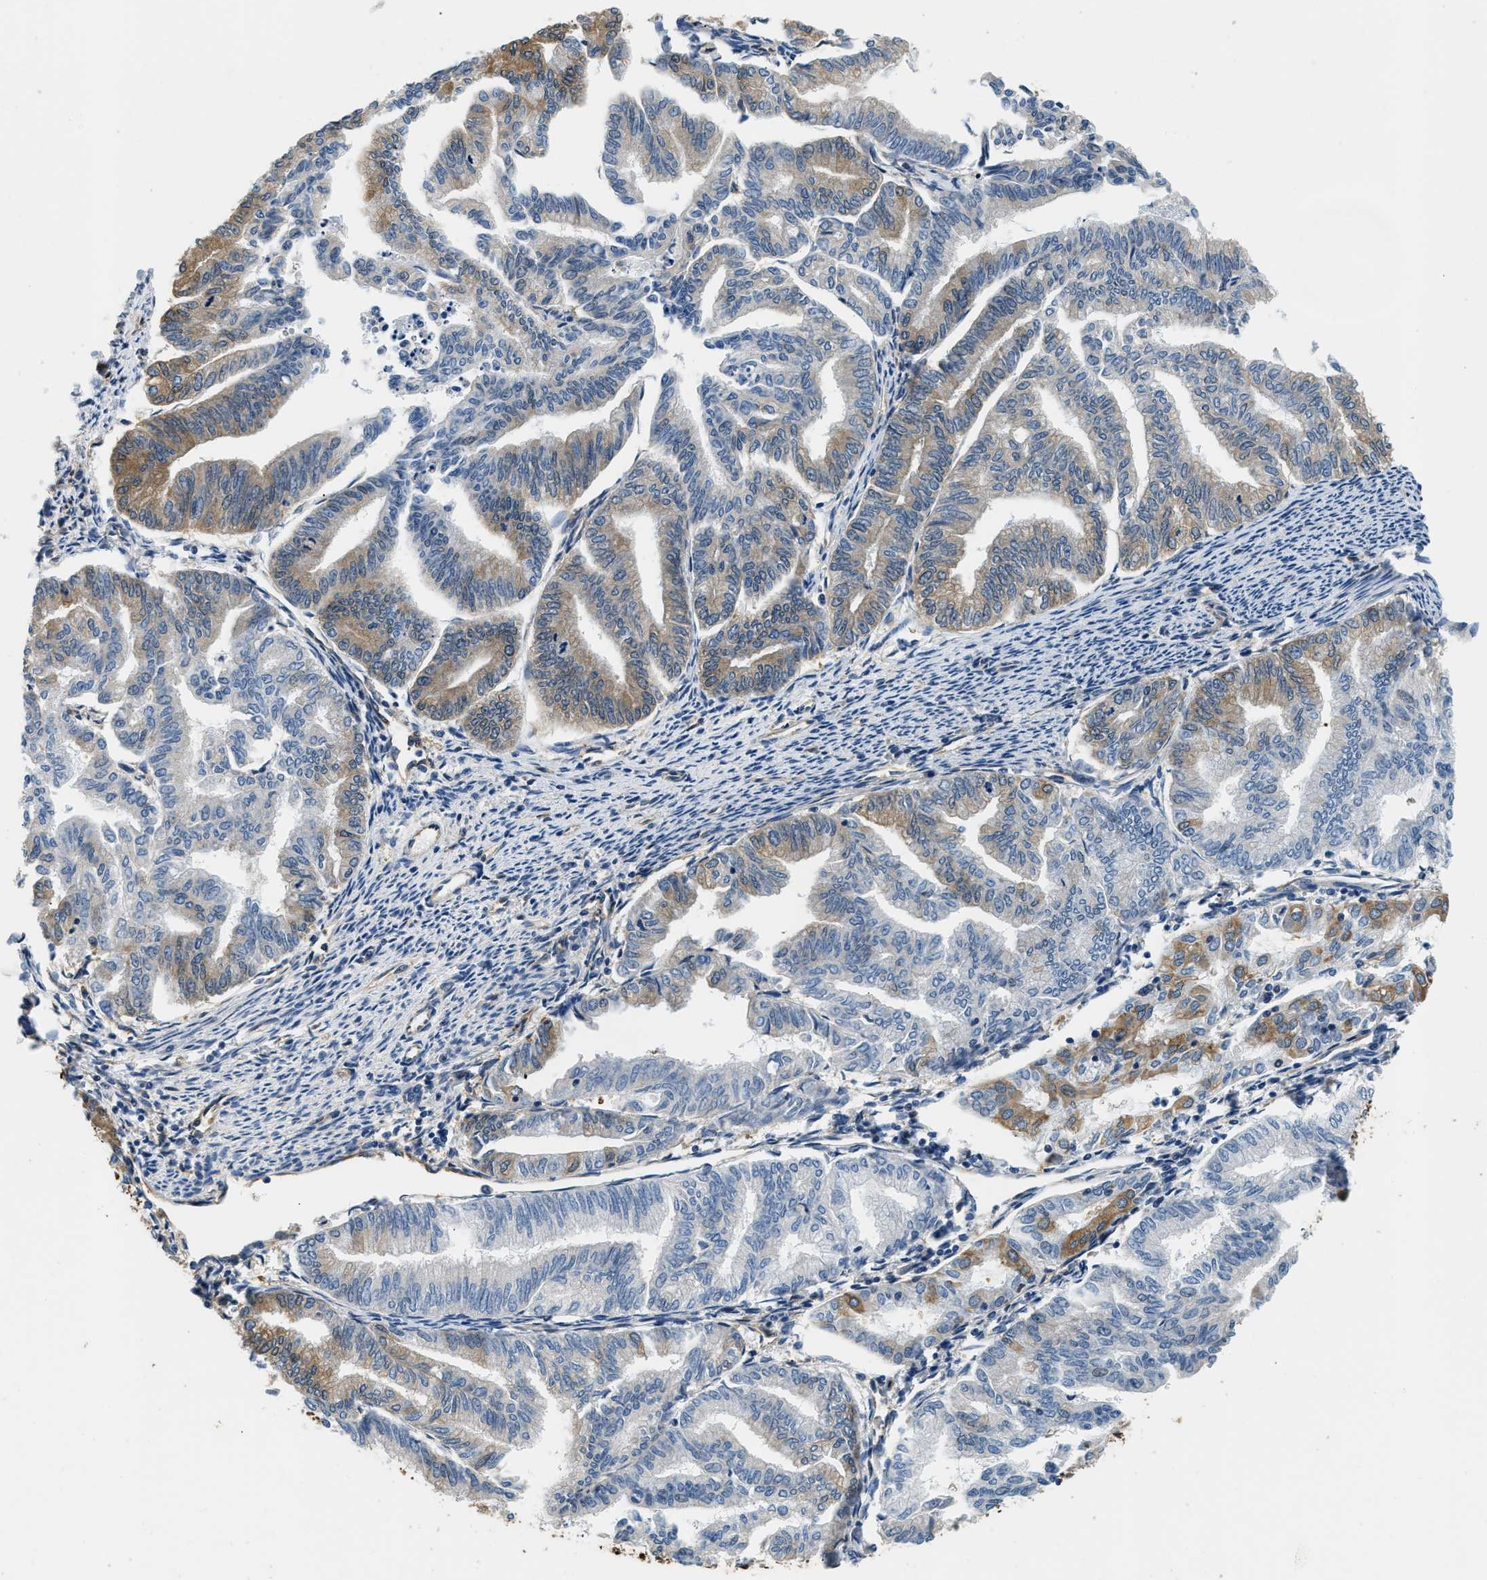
{"staining": {"intensity": "moderate", "quantity": "<25%", "location": "cytoplasmic/membranous"}, "tissue": "endometrial cancer", "cell_type": "Tumor cells", "image_type": "cancer", "snomed": [{"axis": "morphology", "description": "Adenocarcinoma, NOS"}, {"axis": "topography", "description": "Endometrium"}], "caption": "Moderate cytoplasmic/membranous expression is identified in about <25% of tumor cells in endometrial cancer.", "gene": "PPP2R1B", "patient": {"sex": "female", "age": 79}}